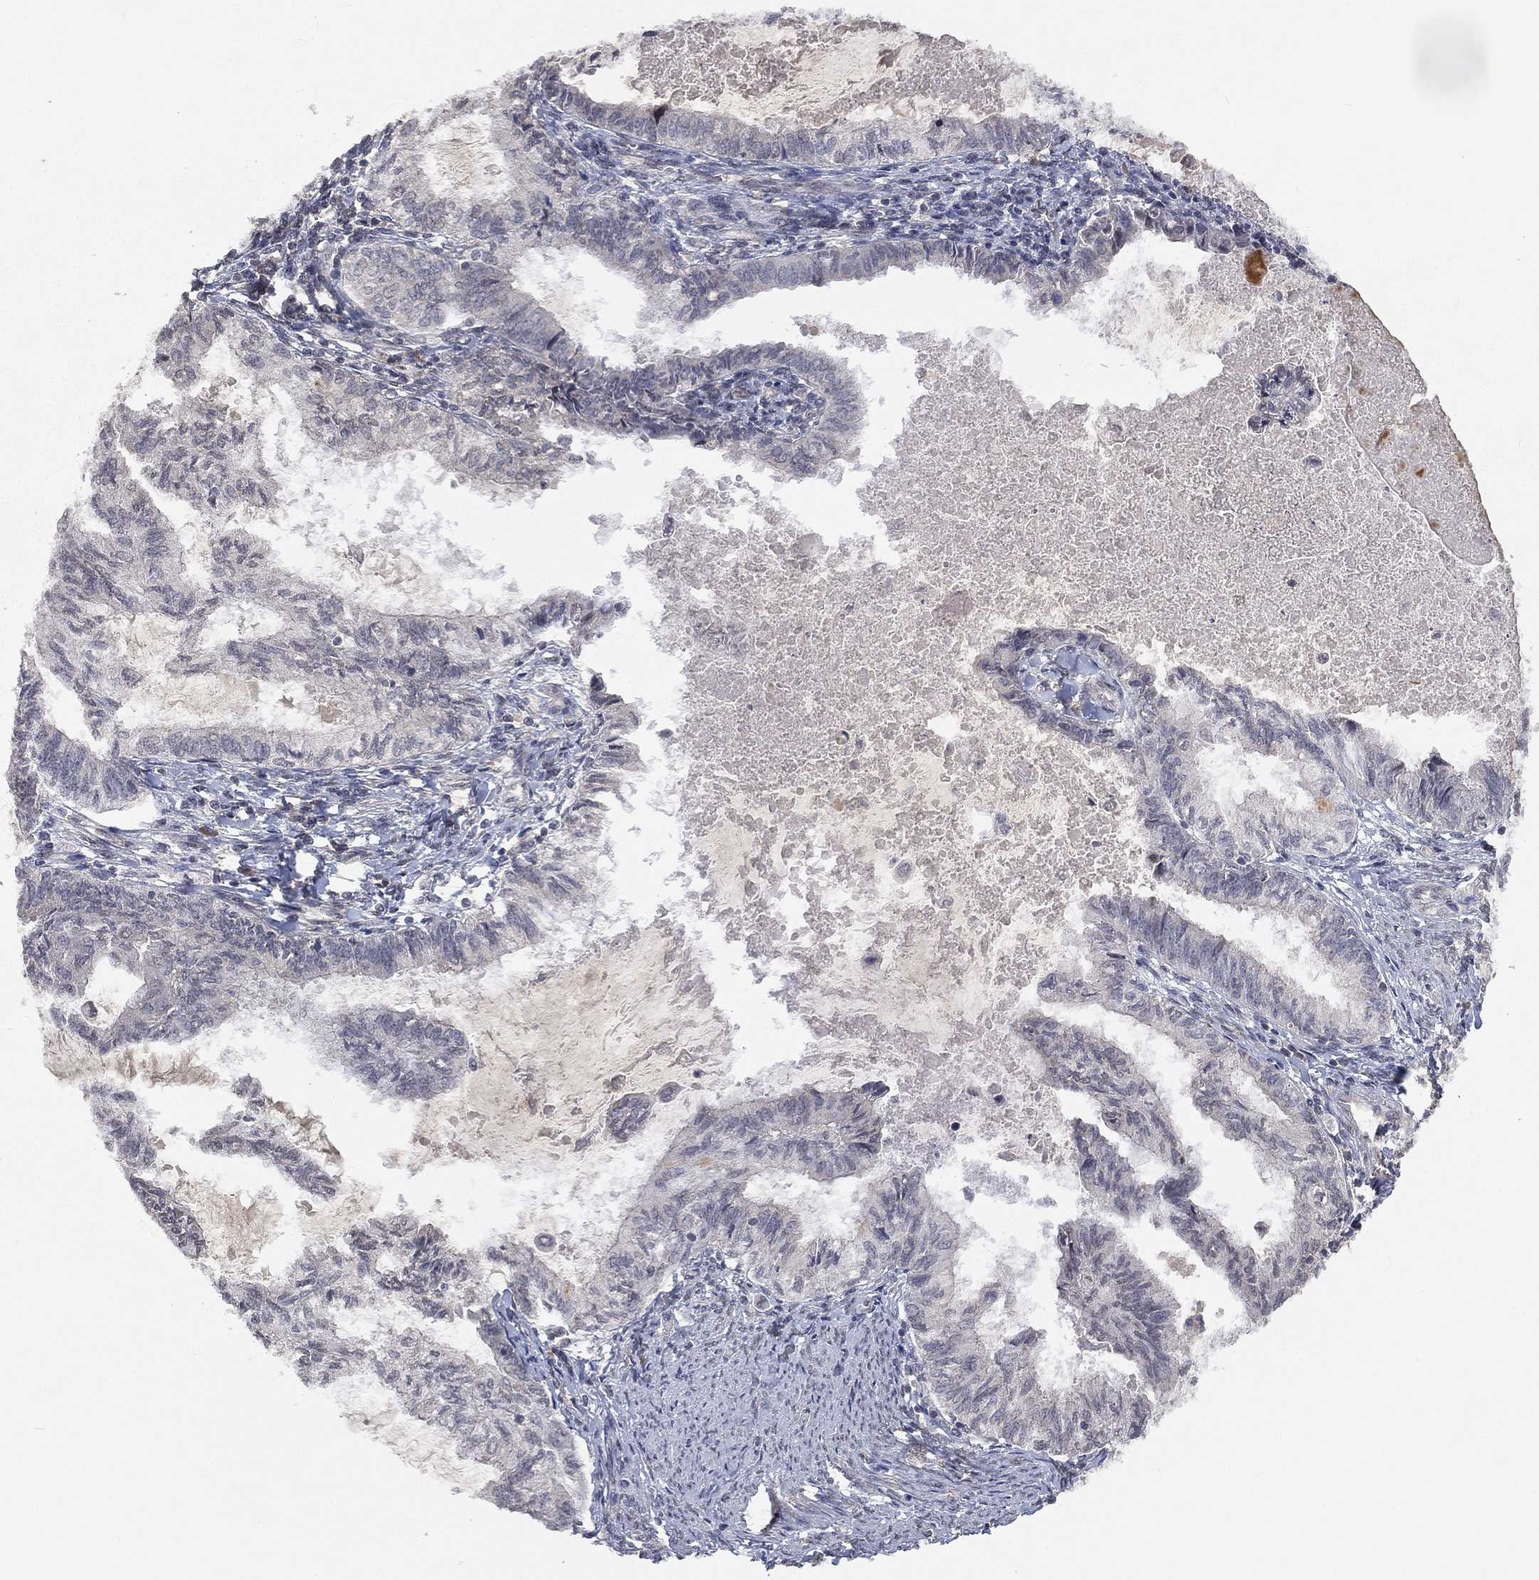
{"staining": {"intensity": "moderate", "quantity": "<25%", "location": "cytoplasmic/membranous"}, "tissue": "endometrial cancer", "cell_type": "Tumor cells", "image_type": "cancer", "snomed": [{"axis": "morphology", "description": "Adenocarcinoma, NOS"}, {"axis": "topography", "description": "Endometrium"}], "caption": "An immunohistochemistry histopathology image of neoplastic tissue is shown. Protein staining in brown highlights moderate cytoplasmic/membranous positivity in endometrial cancer within tumor cells.", "gene": "UBA5", "patient": {"sex": "female", "age": 86}}